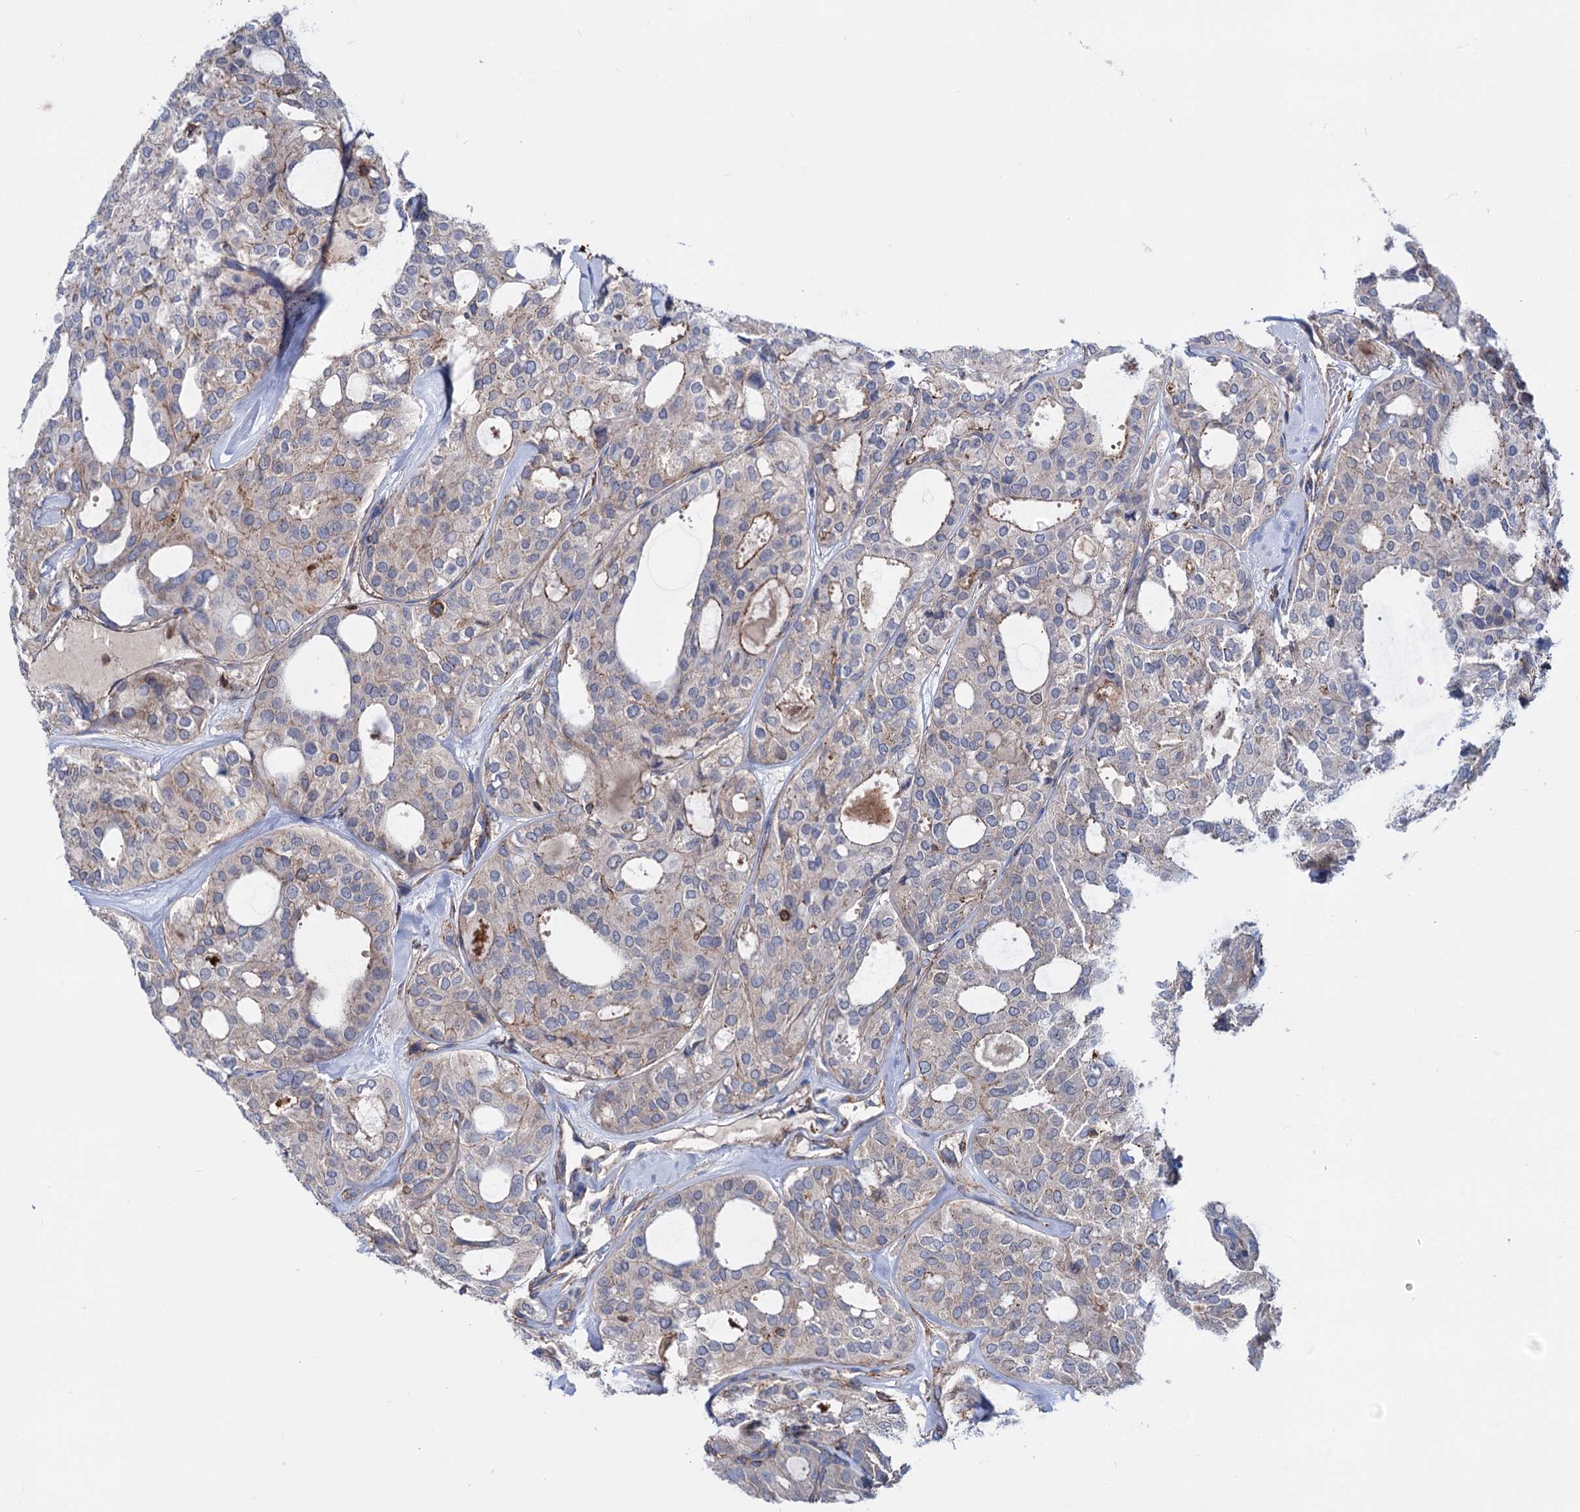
{"staining": {"intensity": "weak", "quantity": "<25%", "location": "cytoplasmic/membranous"}, "tissue": "thyroid cancer", "cell_type": "Tumor cells", "image_type": "cancer", "snomed": [{"axis": "morphology", "description": "Follicular adenoma carcinoma, NOS"}, {"axis": "topography", "description": "Thyroid gland"}], "caption": "Protein analysis of thyroid cancer displays no significant expression in tumor cells.", "gene": "DEF6", "patient": {"sex": "male", "age": 75}}